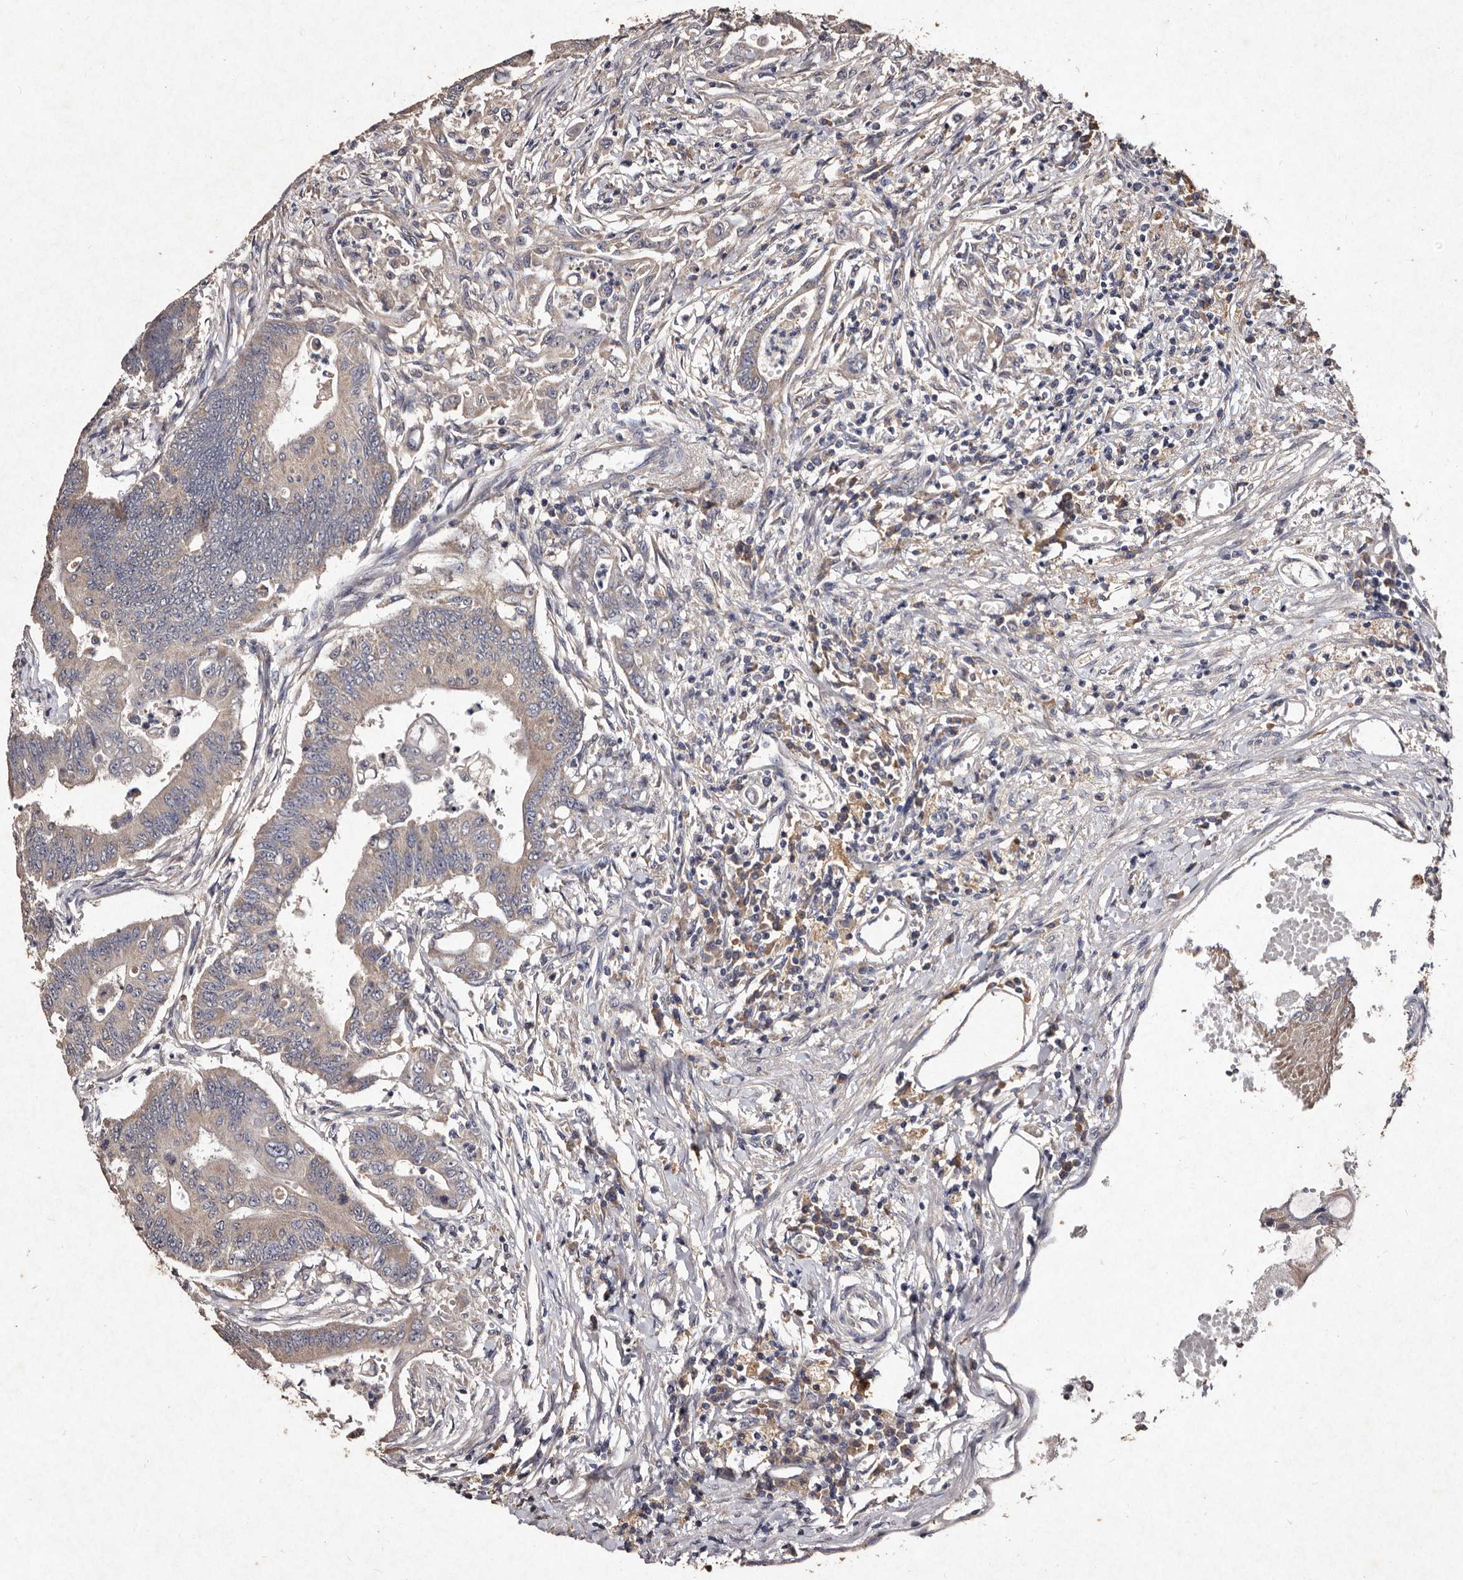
{"staining": {"intensity": "negative", "quantity": "none", "location": "none"}, "tissue": "colorectal cancer", "cell_type": "Tumor cells", "image_type": "cancer", "snomed": [{"axis": "morphology", "description": "Adenoma, NOS"}, {"axis": "morphology", "description": "Adenocarcinoma, NOS"}, {"axis": "topography", "description": "Colon"}], "caption": "This photomicrograph is of colorectal cancer stained with immunohistochemistry to label a protein in brown with the nuclei are counter-stained blue. There is no staining in tumor cells.", "gene": "TFB1M", "patient": {"sex": "male", "age": 79}}